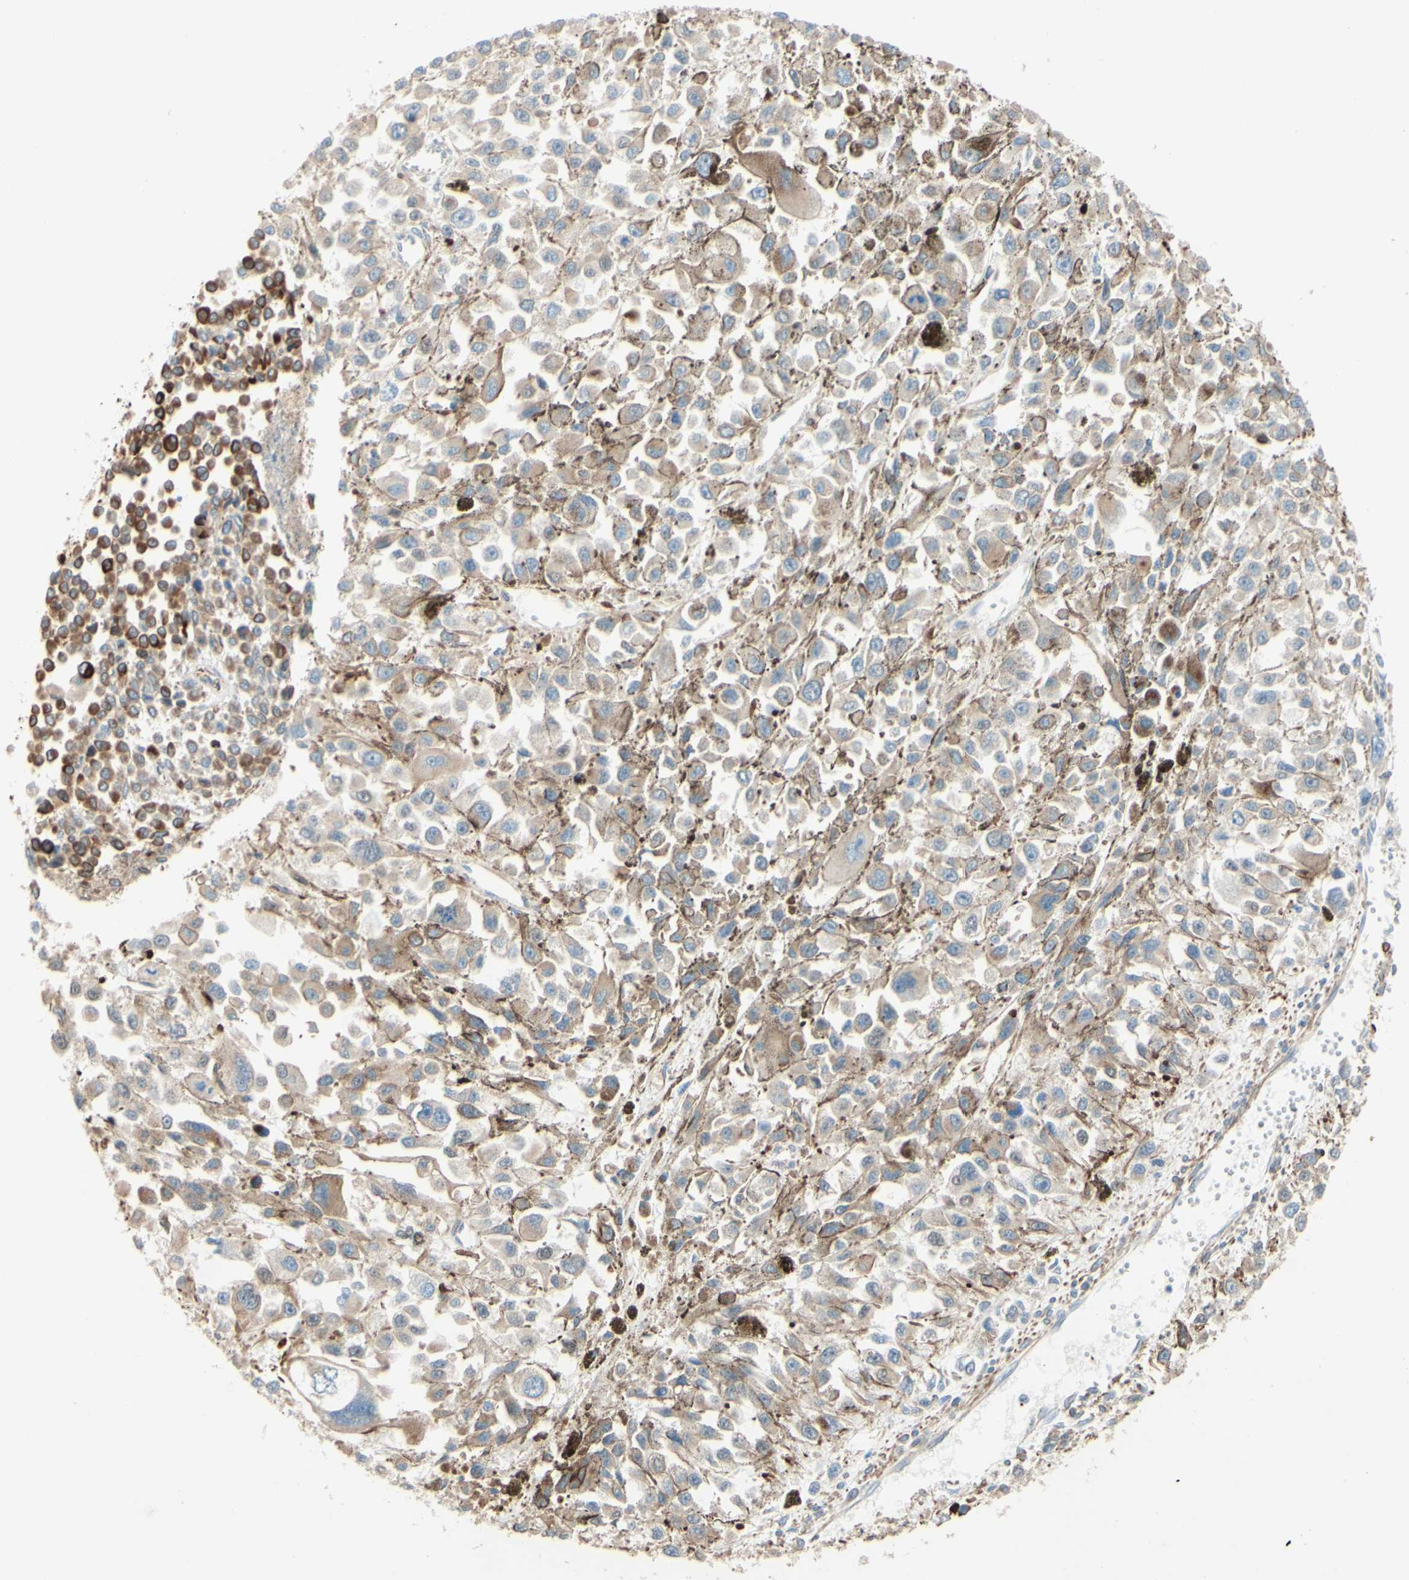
{"staining": {"intensity": "weak", "quantity": ">75%", "location": "cytoplasmic/membranous"}, "tissue": "melanoma", "cell_type": "Tumor cells", "image_type": "cancer", "snomed": [{"axis": "morphology", "description": "Malignant melanoma, Metastatic site"}, {"axis": "topography", "description": "Lymph node"}], "caption": "IHC (DAB (3,3'-diaminobenzidine)) staining of malignant melanoma (metastatic site) reveals weak cytoplasmic/membranous protein expression in about >75% of tumor cells. (Stains: DAB in brown, nuclei in blue, Microscopy: brightfield microscopy at high magnification).", "gene": "ENDOD1", "patient": {"sex": "male", "age": 59}}